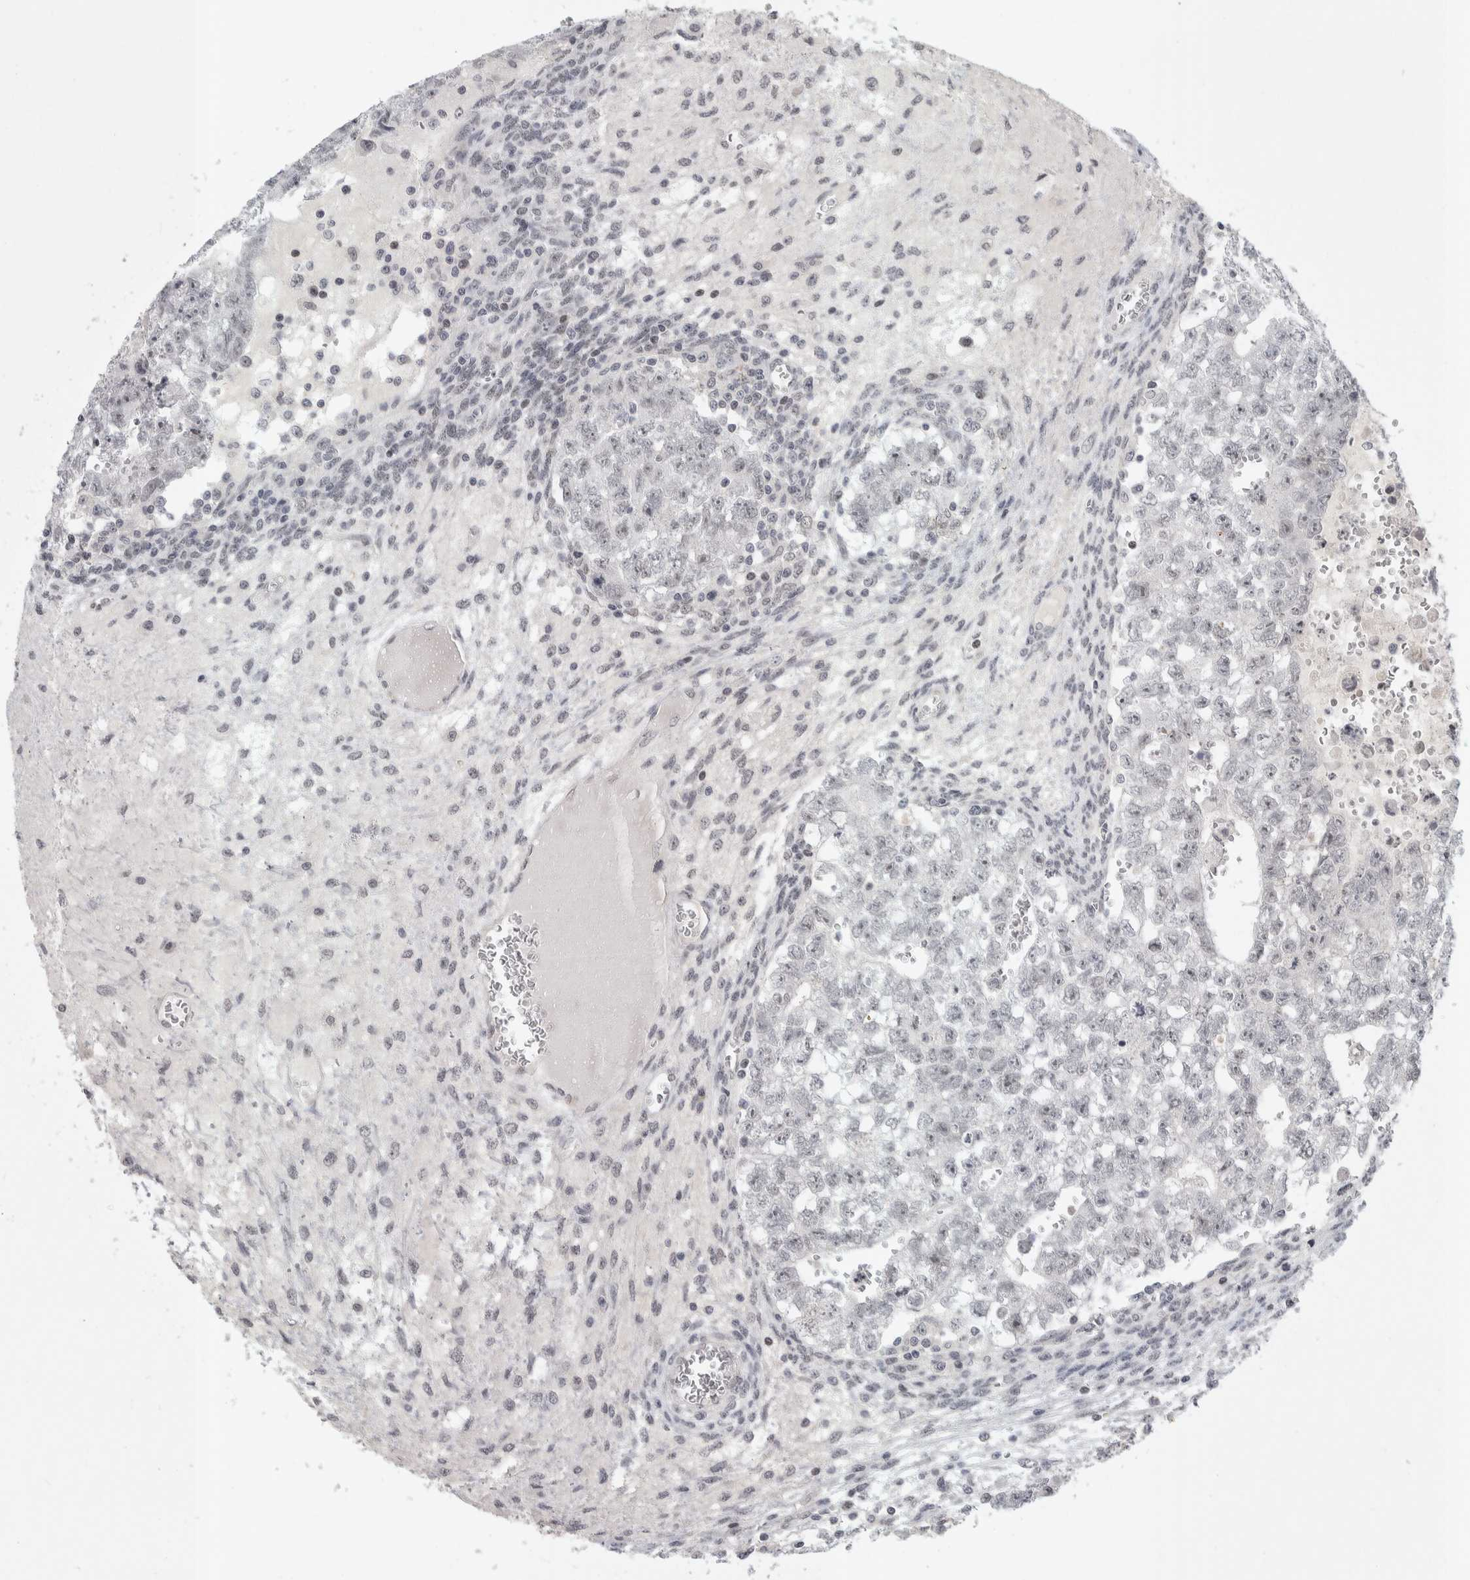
{"staining": {"intensity": "negative", "quantity": "none", "location": "none"}, "tissue": "testis cancer", "cell_type": "Tumor cells", "image_type": "cancer", "snomed": [{"axis": "morphology", "description": "Seminoma, NOS"}, {"axis": "morphology", "description": "Carcinoma, Embryonal, NOS"}, {"axis": "topography", "description": "Testis"}], "caption": "Micrograph shows no significant protein positivity in tumor cells of testis cancer. (DAB (3,3'-diaminobenzidine) immunohistochemistry with hematoxylin counter stain).", "gene": "ZSCAN21", "patient": {"sex": "male", "age": 38}}